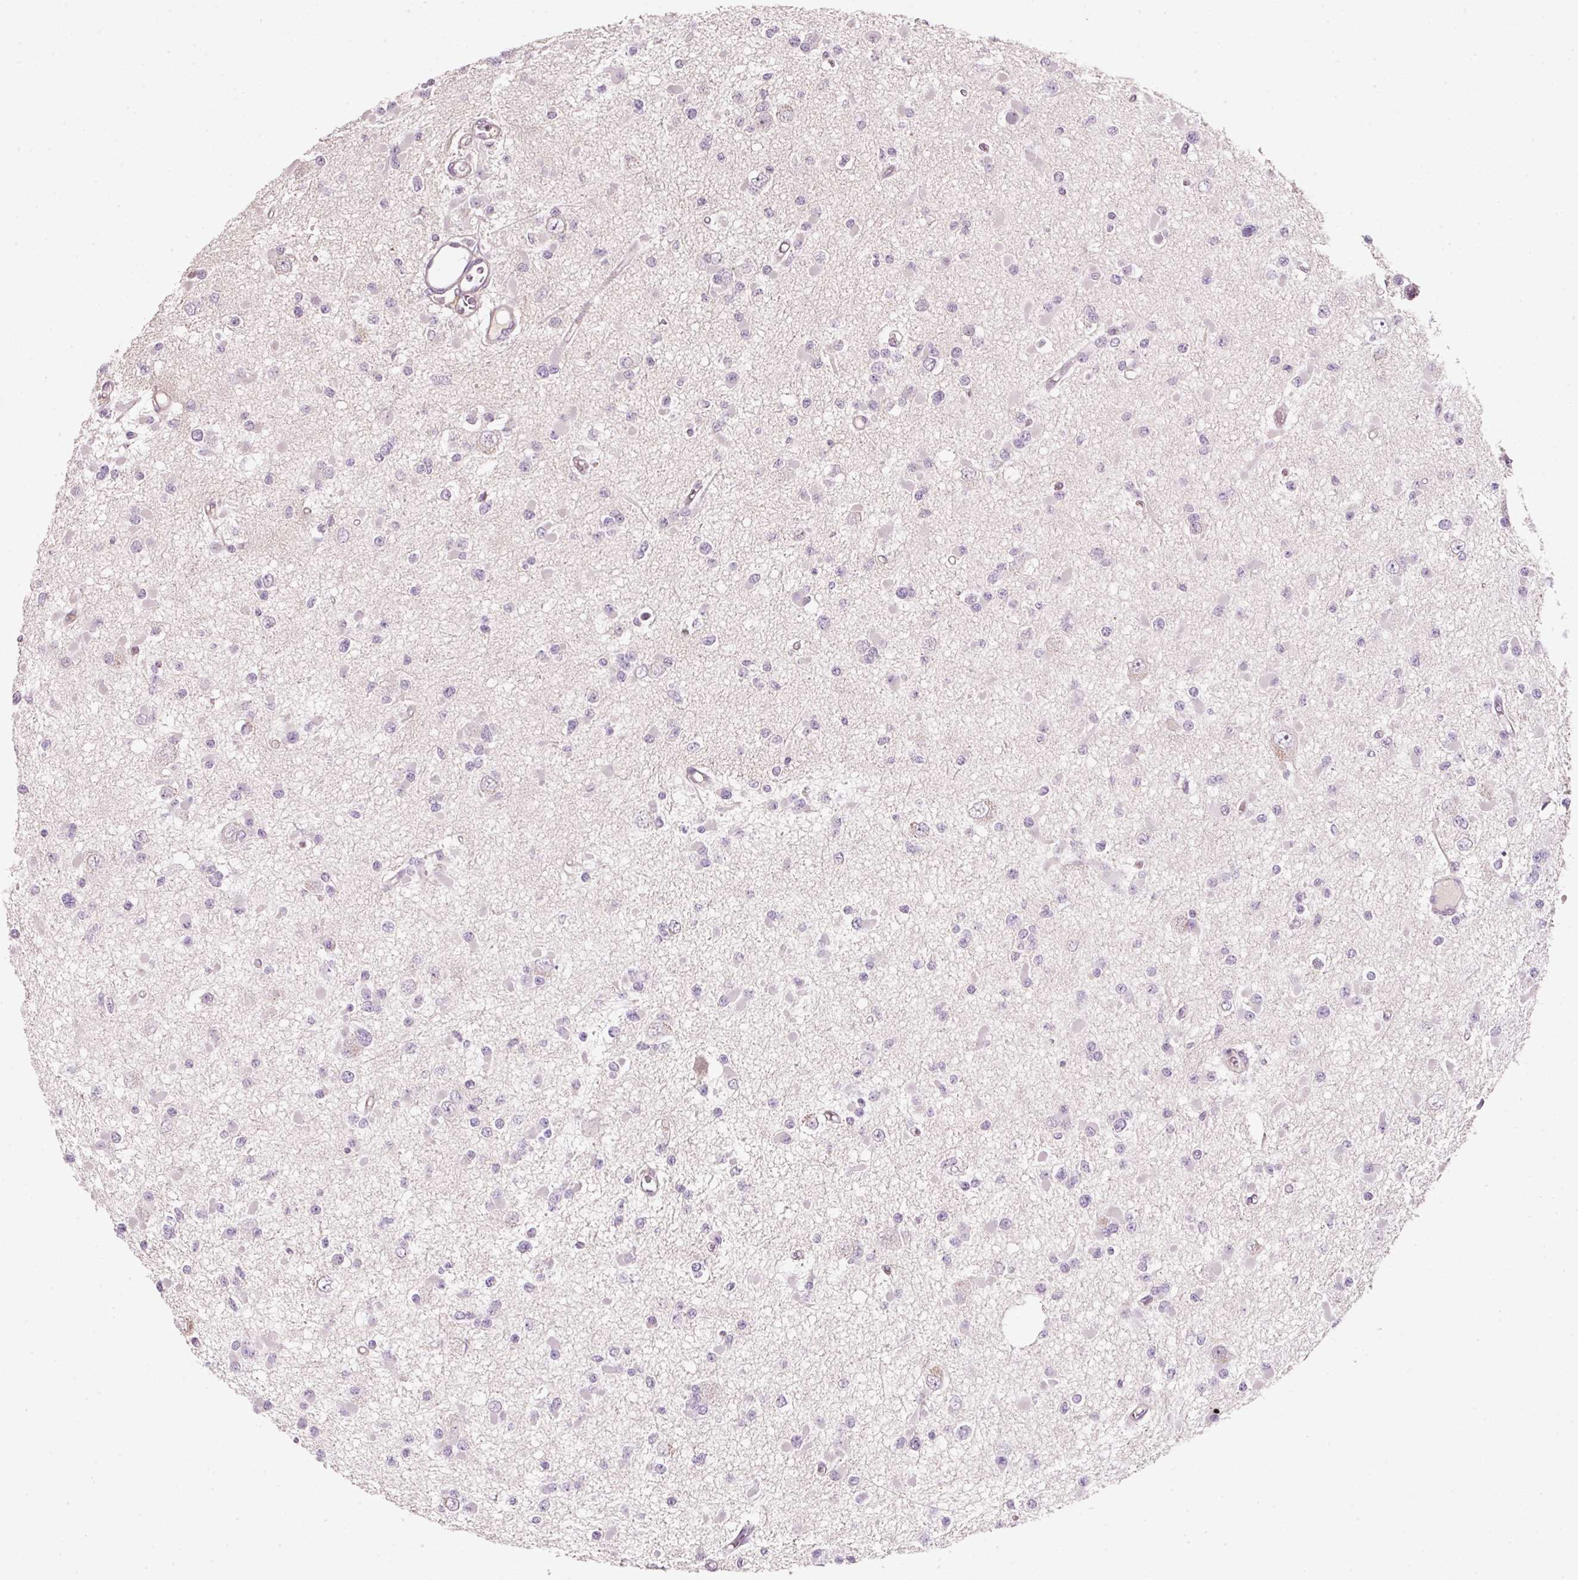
{"staining": {"intensity": "negative", "quantity": "none", "location": "none"}, "tissue": "glioma", "cell_type": "Tumor cells", "image_type": "cancer", "snomed": [{"axis": "morphology", "description": "Glioma, malignant, Low grade"}, {"axis": "topography", "description": "Brain"}], "caption": "This is an immunohistochemistry (IHC) photomicrograph of human glioma. There is no staining in tumor cells.", "gene": "TIRAP", "patient": {"sex": "female", "age": 22}}